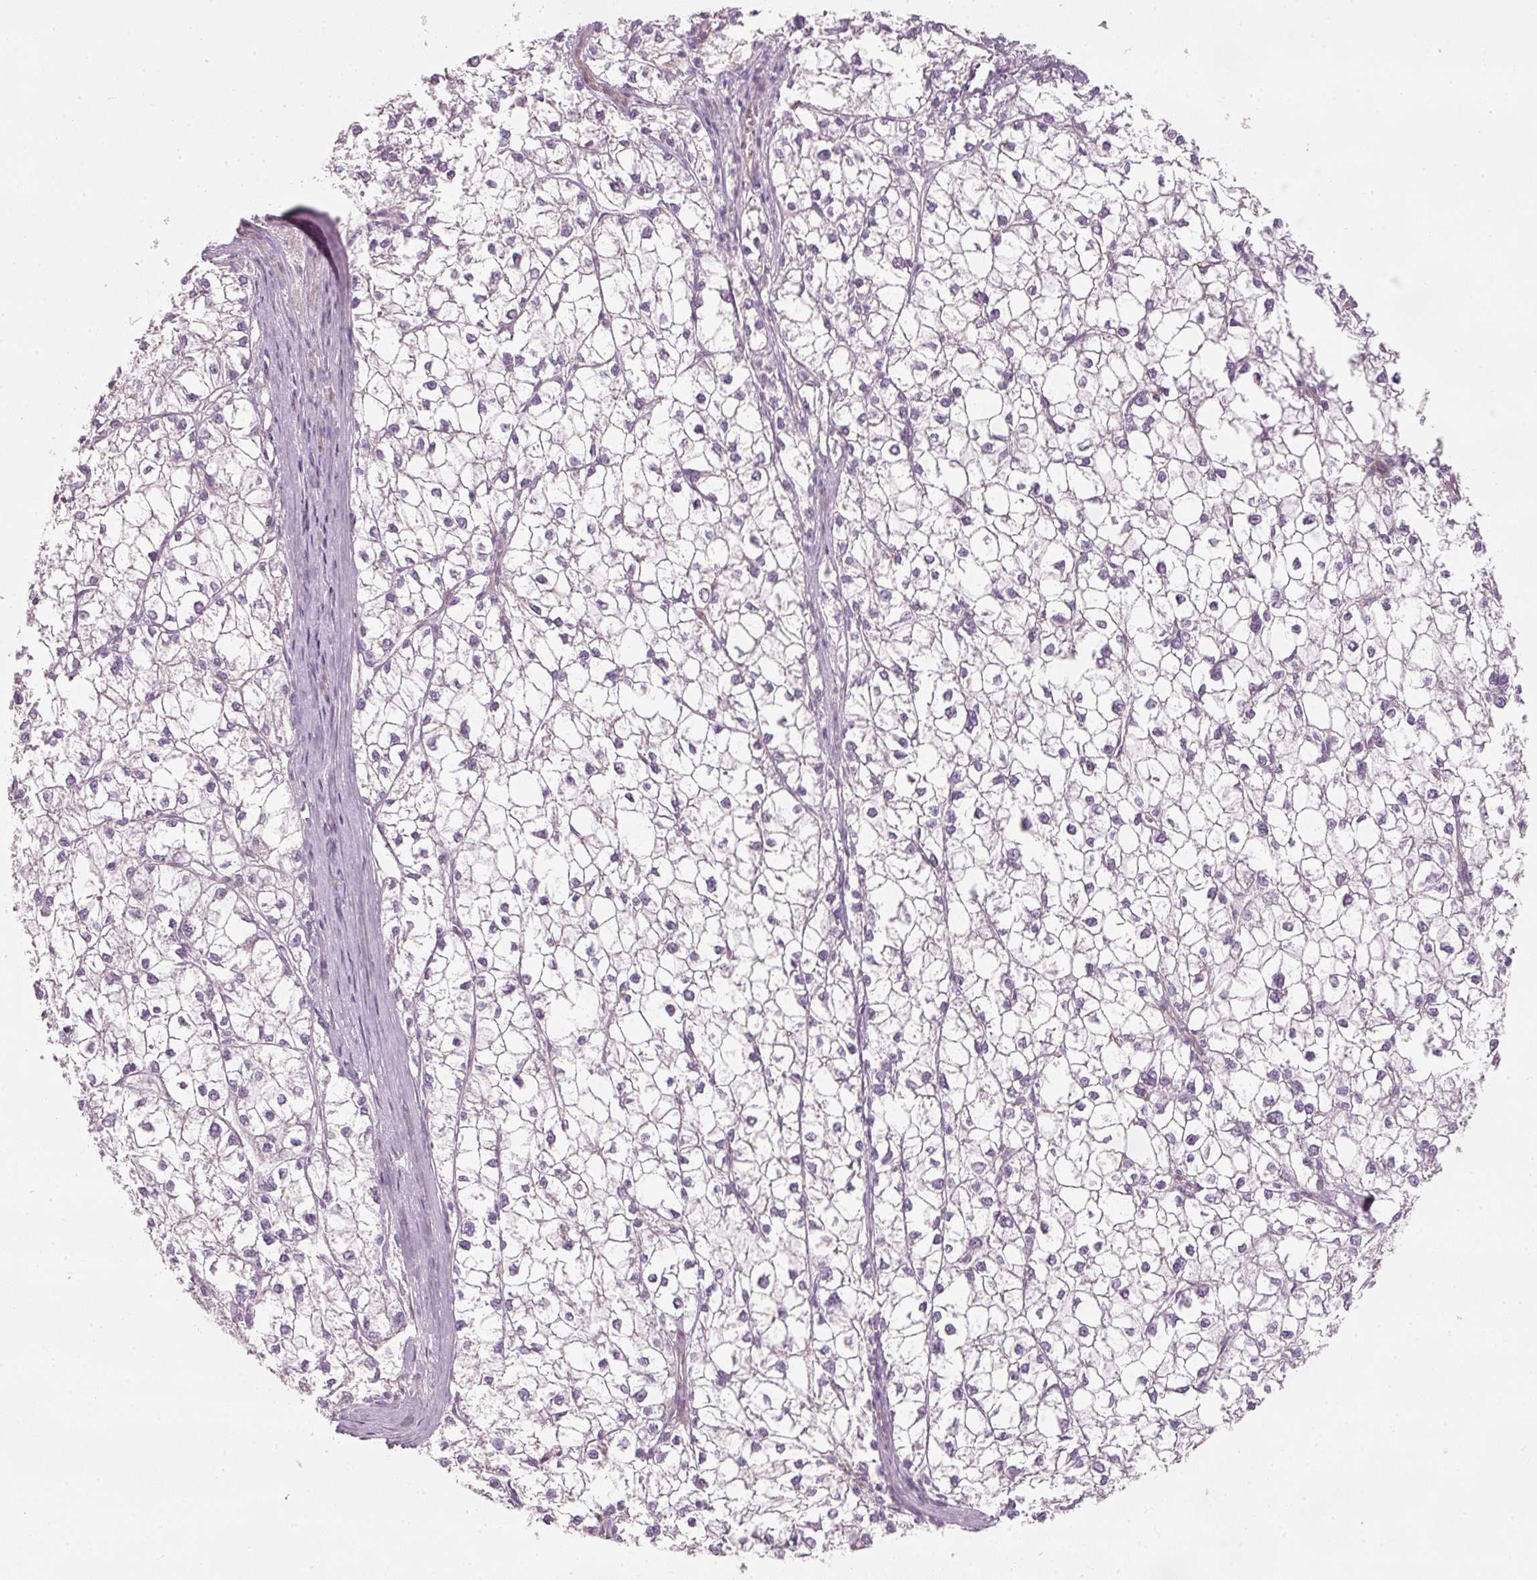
{"staining": {"intensity": "negative", "quantity": "none", "location": "none"}, "tissue": "liver cancer", "cell_type": "Tumor cells", "image_type": "cancer", "snomed": [{"axis": "morphology", "description": "Carcinoma, Hepatocellular, NOS"}, {"axis": "topography", "description": "Liver"}], "caption": "Liver hepatocellular carcinoma was stained to show a protein in brown. There is no significant staining in tumor cells.", "gene": "OSR2", "patient": {"sex": "female", "age": 43}}